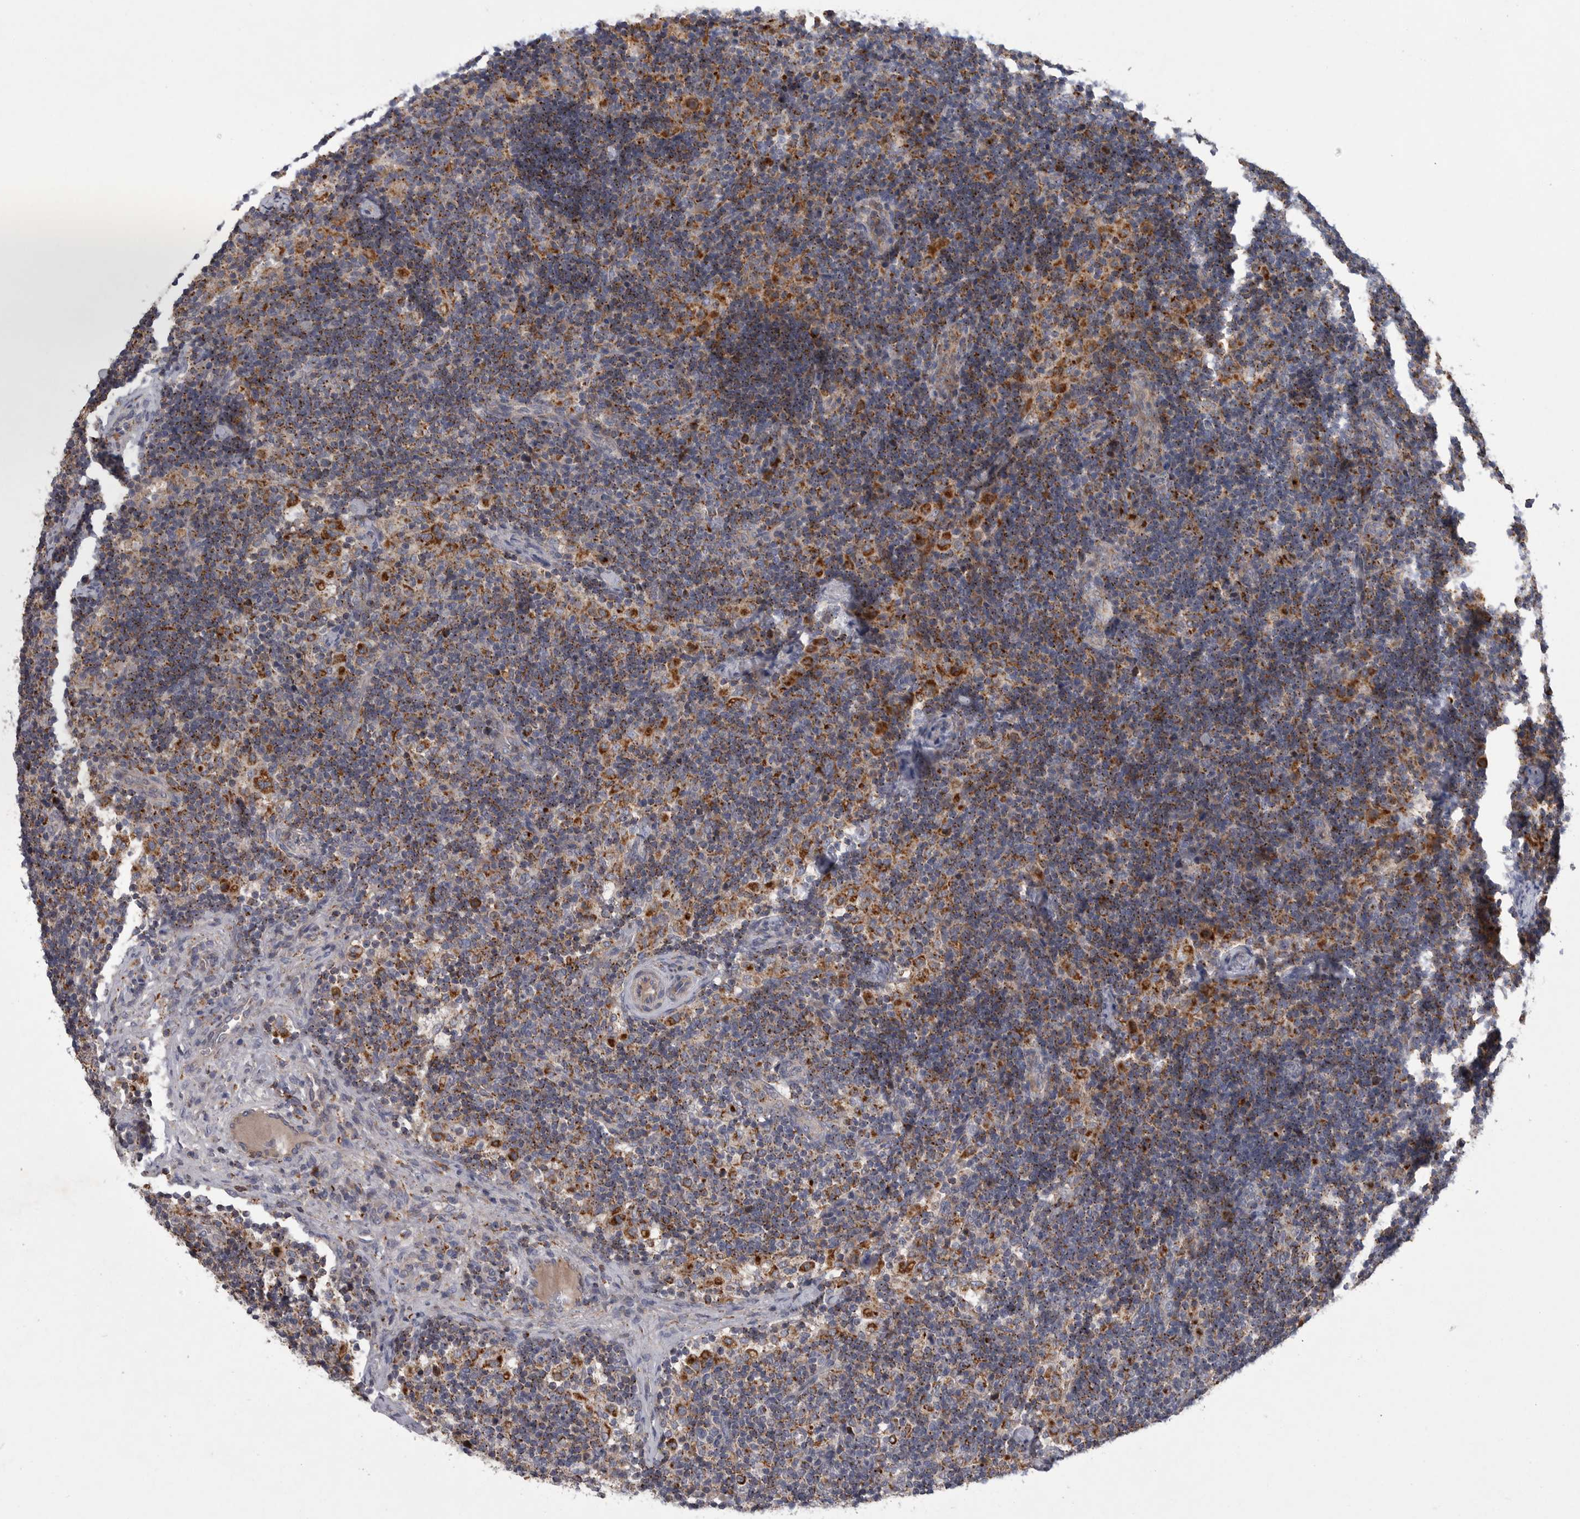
{"staining": {"intensity": "weak", "quantity": "<25%", "location": "cytoplasmic/membranous"}, "tissue": "lymph node", "cell_type": "Germinal center cells", "image_type": "normal", "snomed": [{"axis": "morphology", "description": "Normal tissue, NOS"}, {"axis": "topography", "description": "Lymph node"}], "caption": "Image shows no protein expression in germinal center cells of unremarkable lymph node. (DAB (3,3'-diaminobenzidine) IHC with hematoxylin counter stain).", "gene": "LAMTOR3", "patient": {"sex": "female", "age": 22}}